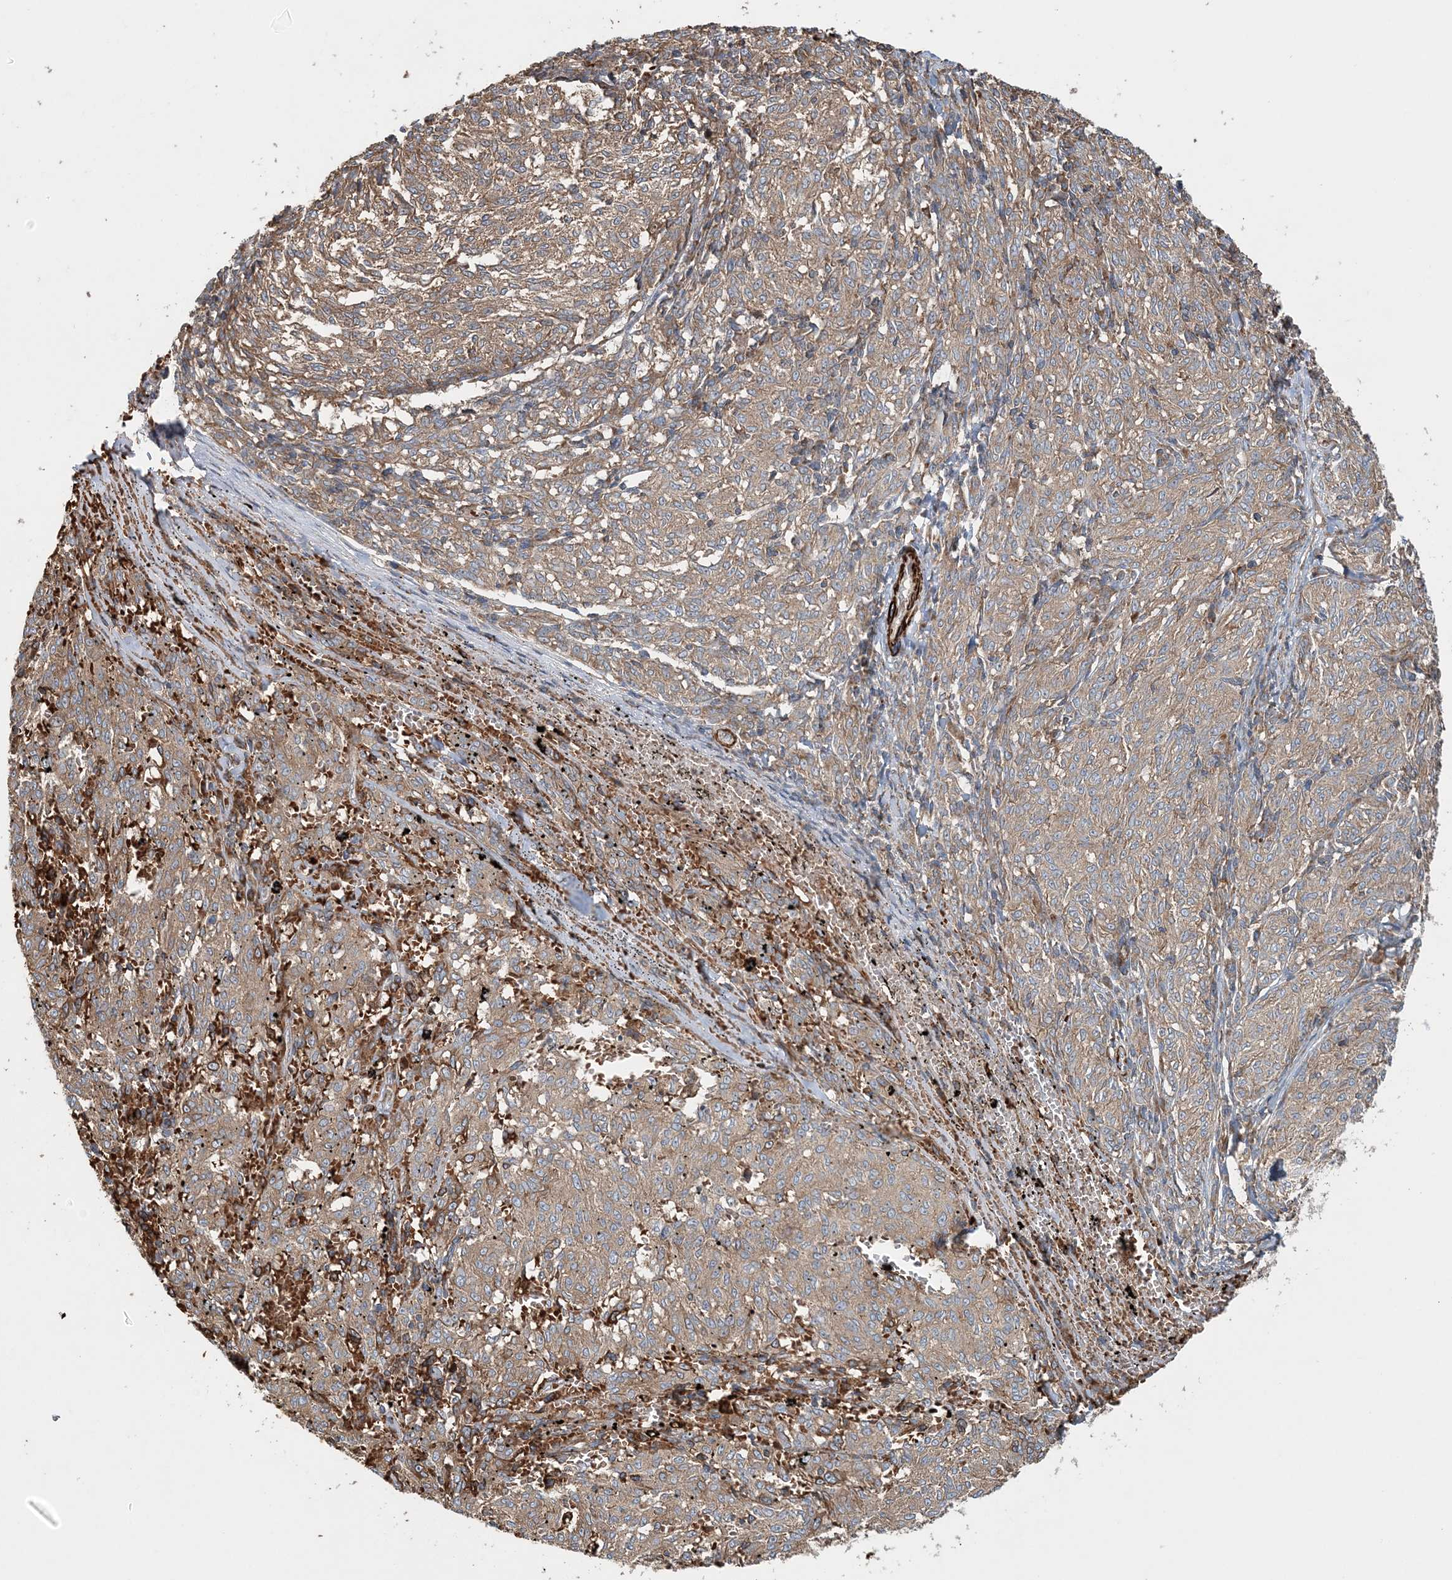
{"staining": {"intensity": "weak", "quantity": ">75%", "location": "cytoplasmic/membranous"}, "tissue": "melanoma", "cell_type": "Tumor cells", "image_type": "cancer", "snomed": [{"axis": "morphology", "description": "Malignant melanoma, NOS"}, {"axis": "topography", "description": "Skin"}], "caption": "Melanoma stained for a protein (brown) shows weak cytoplasmic/membranous positive expression in approximately >75% of tumor cells.", "gene": "TTI1", "patient": {"sex": "female", "age": 72}}